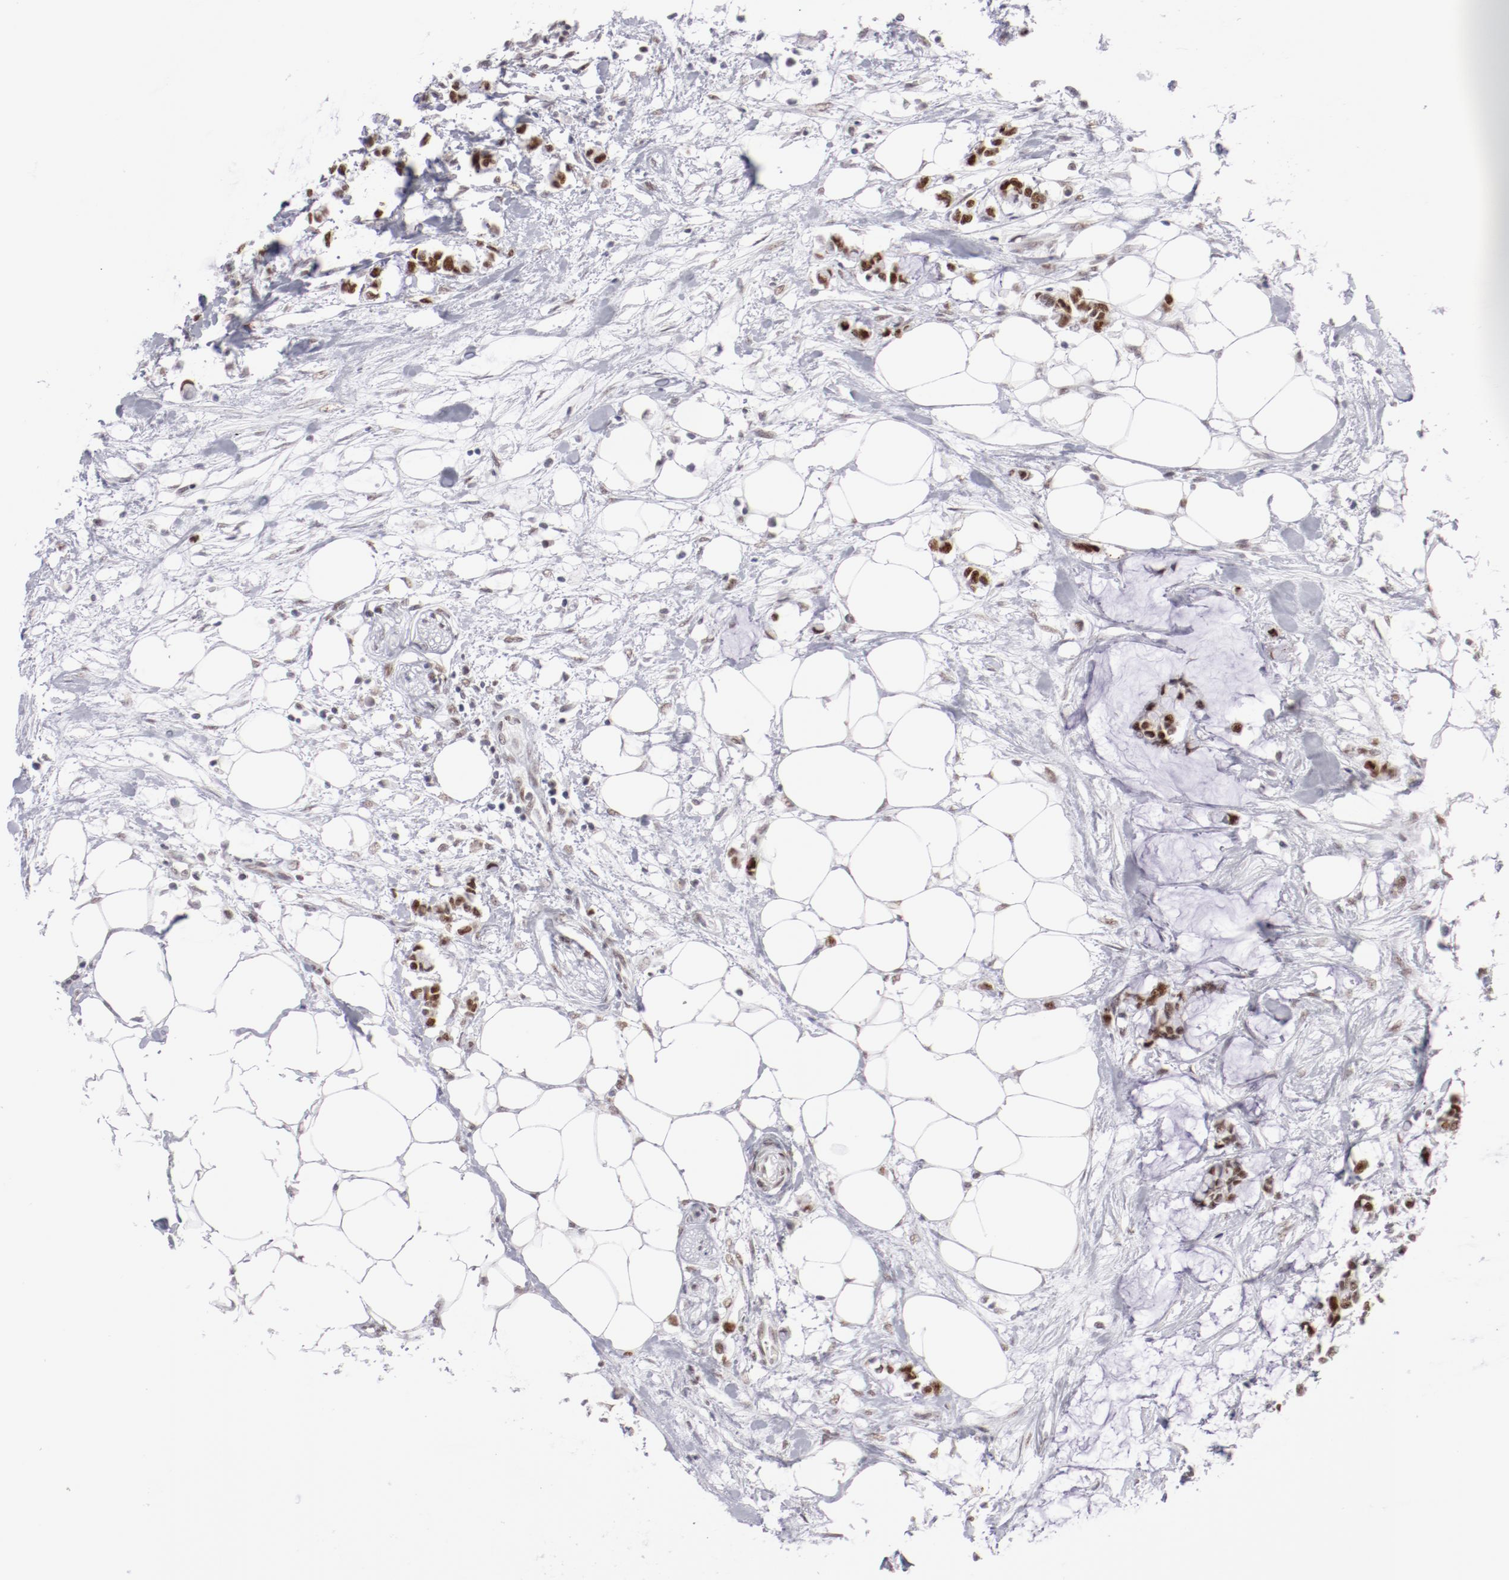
{"staining": {"intensity": "strong", "quantity": ">75%", "location": "nuclear"}, "tissue": "colorectal cancer", "cell_type": "Tumor cells", "image_type": "cancer", "snomed": [{"axis": "morphology", "description": "Normal tissue, NOS"}, {"axis": "morphology", "description": "Adenocarcinoma, NOS"}, {"axis": "topography", "description": "Colon"}, {"axis": "topography", "description": "Peripheral nerve tissue"}], "caption": "This photomicrograph demonstrates immunohistochemistry staining of human colorectal cancer (adenocarcinoma), with high strong nuclear positivity in approximately >75% of tumor cells.", "gene": "TFAP4", "patient": {"sex": "male", "age": 14}}